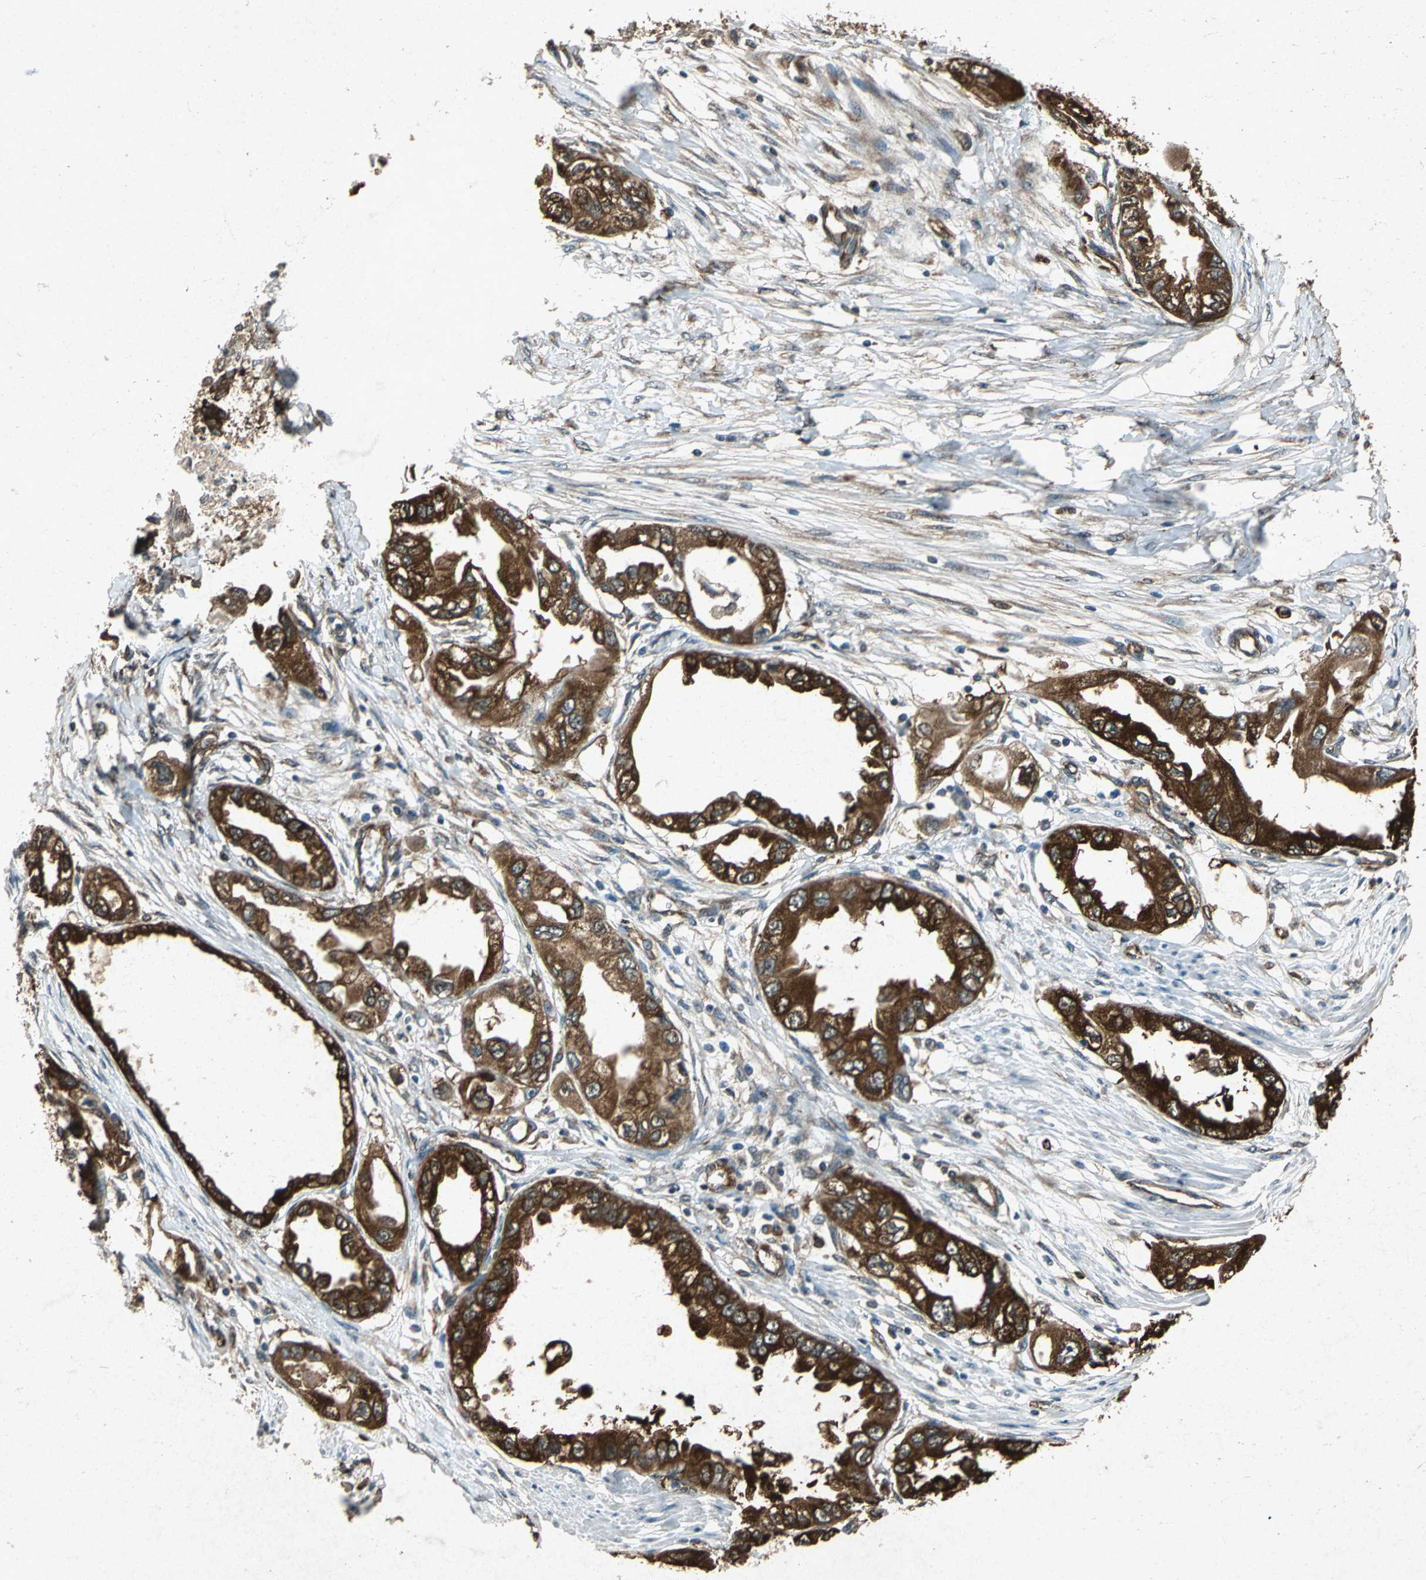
{"staining": {"intensity": "strong", "quantity": ">75%", "location": "cytoplasmic/membranous"}, "tissue": "endometrial cancer", "cell_type": "Tumor cells", "image_type": "cancer", "snomed": [{"axis": "morphology", "description": "Adenocarcinoma, NOS"}, {"axis": "topography", "description": "Endometrium"}], "caption": "A high-resolution histopathology image shows IHC staining of endometrial cancer, which shows strong cytoplasmic/membranous expression in about >75% of tumor cells. Using DAB (3,3'-diaminobenzidine) (brown) and hematoxylin (blue) stains, captured at high magnification using brightfield microscopy.", "gene": "HSP90AB1", "patient": {"sex": "female", "age": 67}}